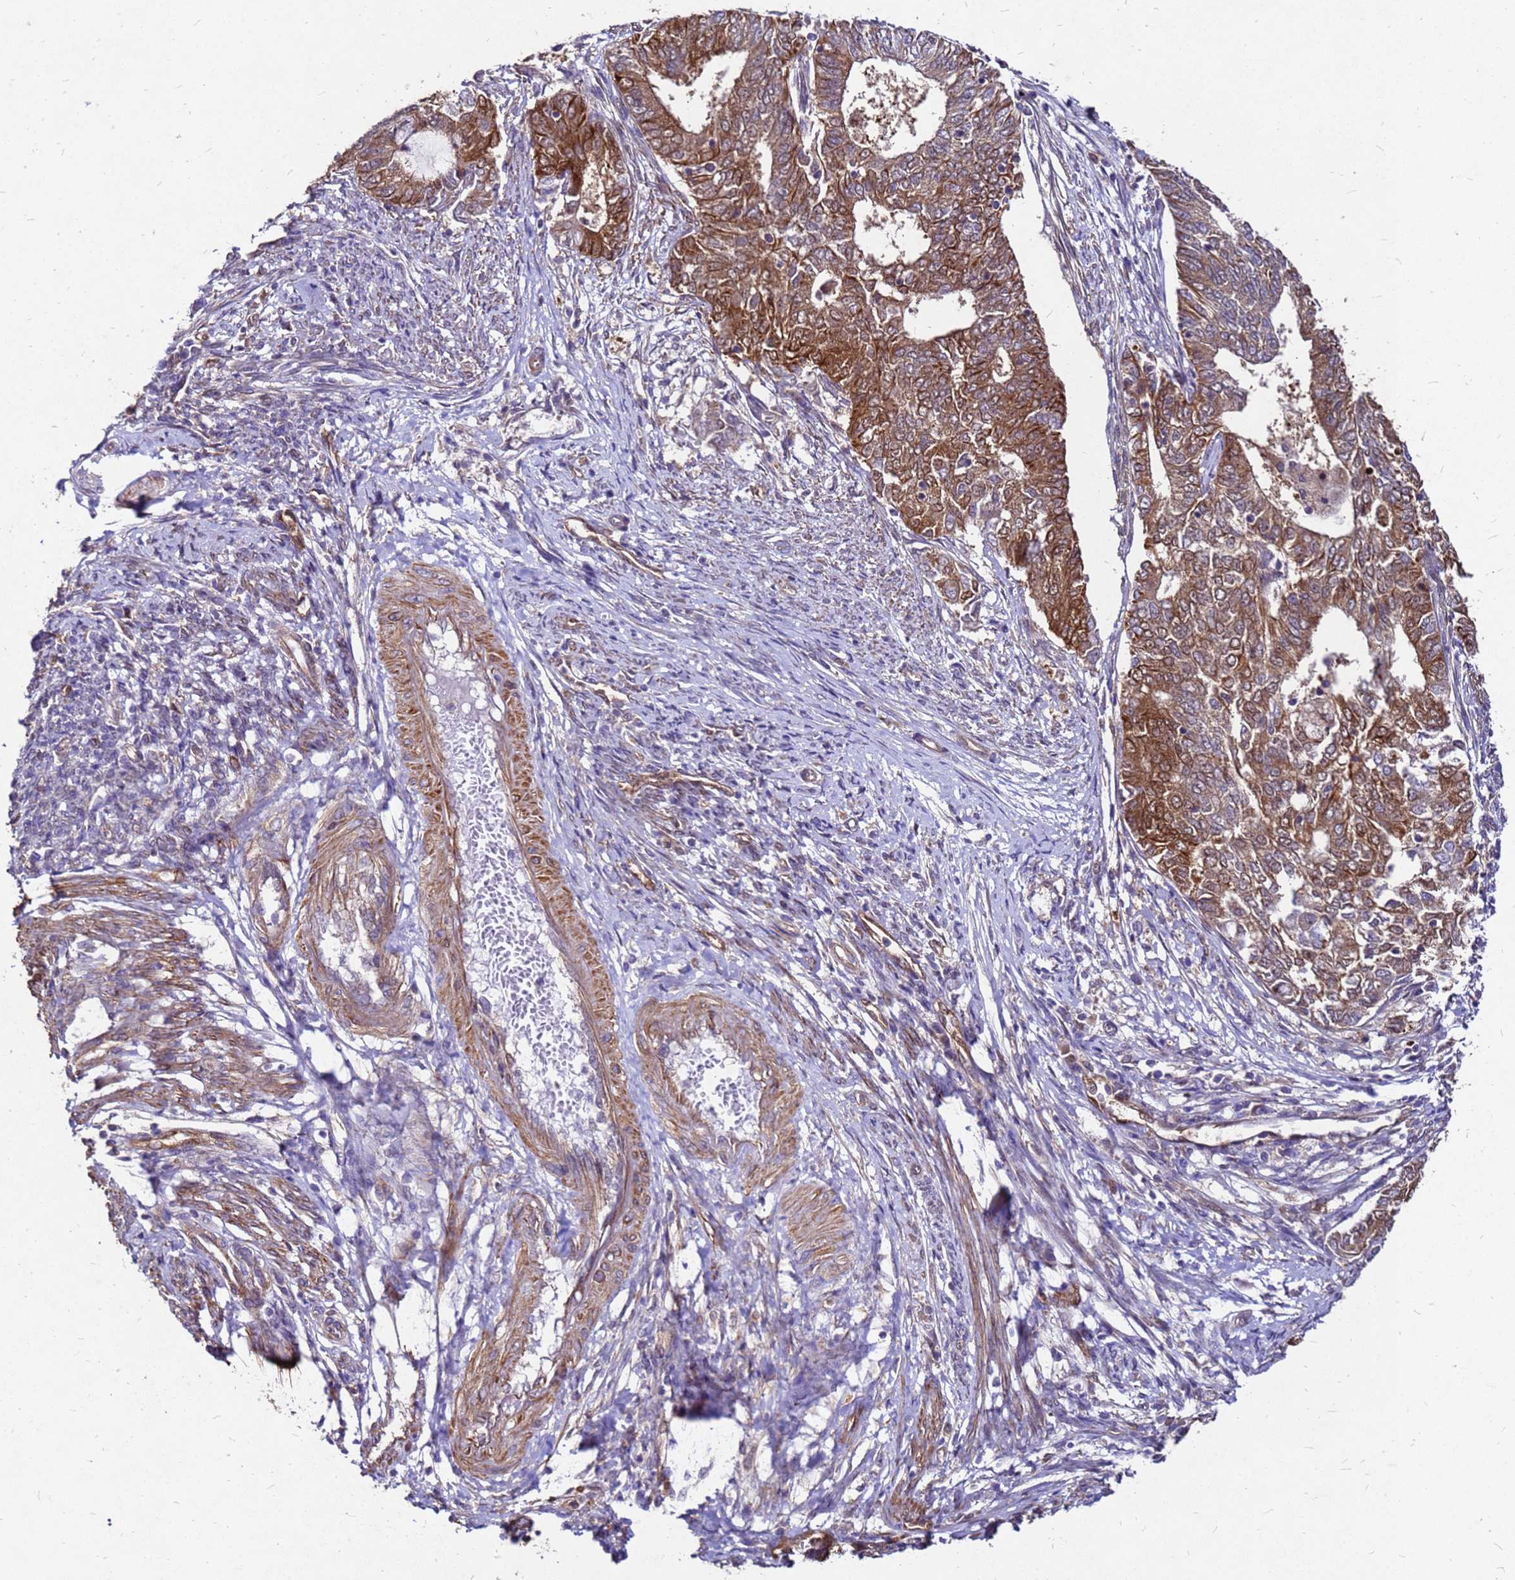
{"staining": {"intensity": "moderate", "quantity": ">75%", "location": "cytoplasmic/membranous"}, "tissue": "endometrial cancer", "cell_type": "Tumor cells", "image_type": "cancer", "snomed": [{"axis": "morphology", "description": "Adenocarcinoma, NOS"}, {"axis": "topography", "description": "Endometrium"}], "caption": "Endometrial cancer (adenocarcinoma) stained with a protein marker displays moderate staining in tumor cells.", "gene": "DUSP23", "patient": {"sex": "female", "age": 62}}